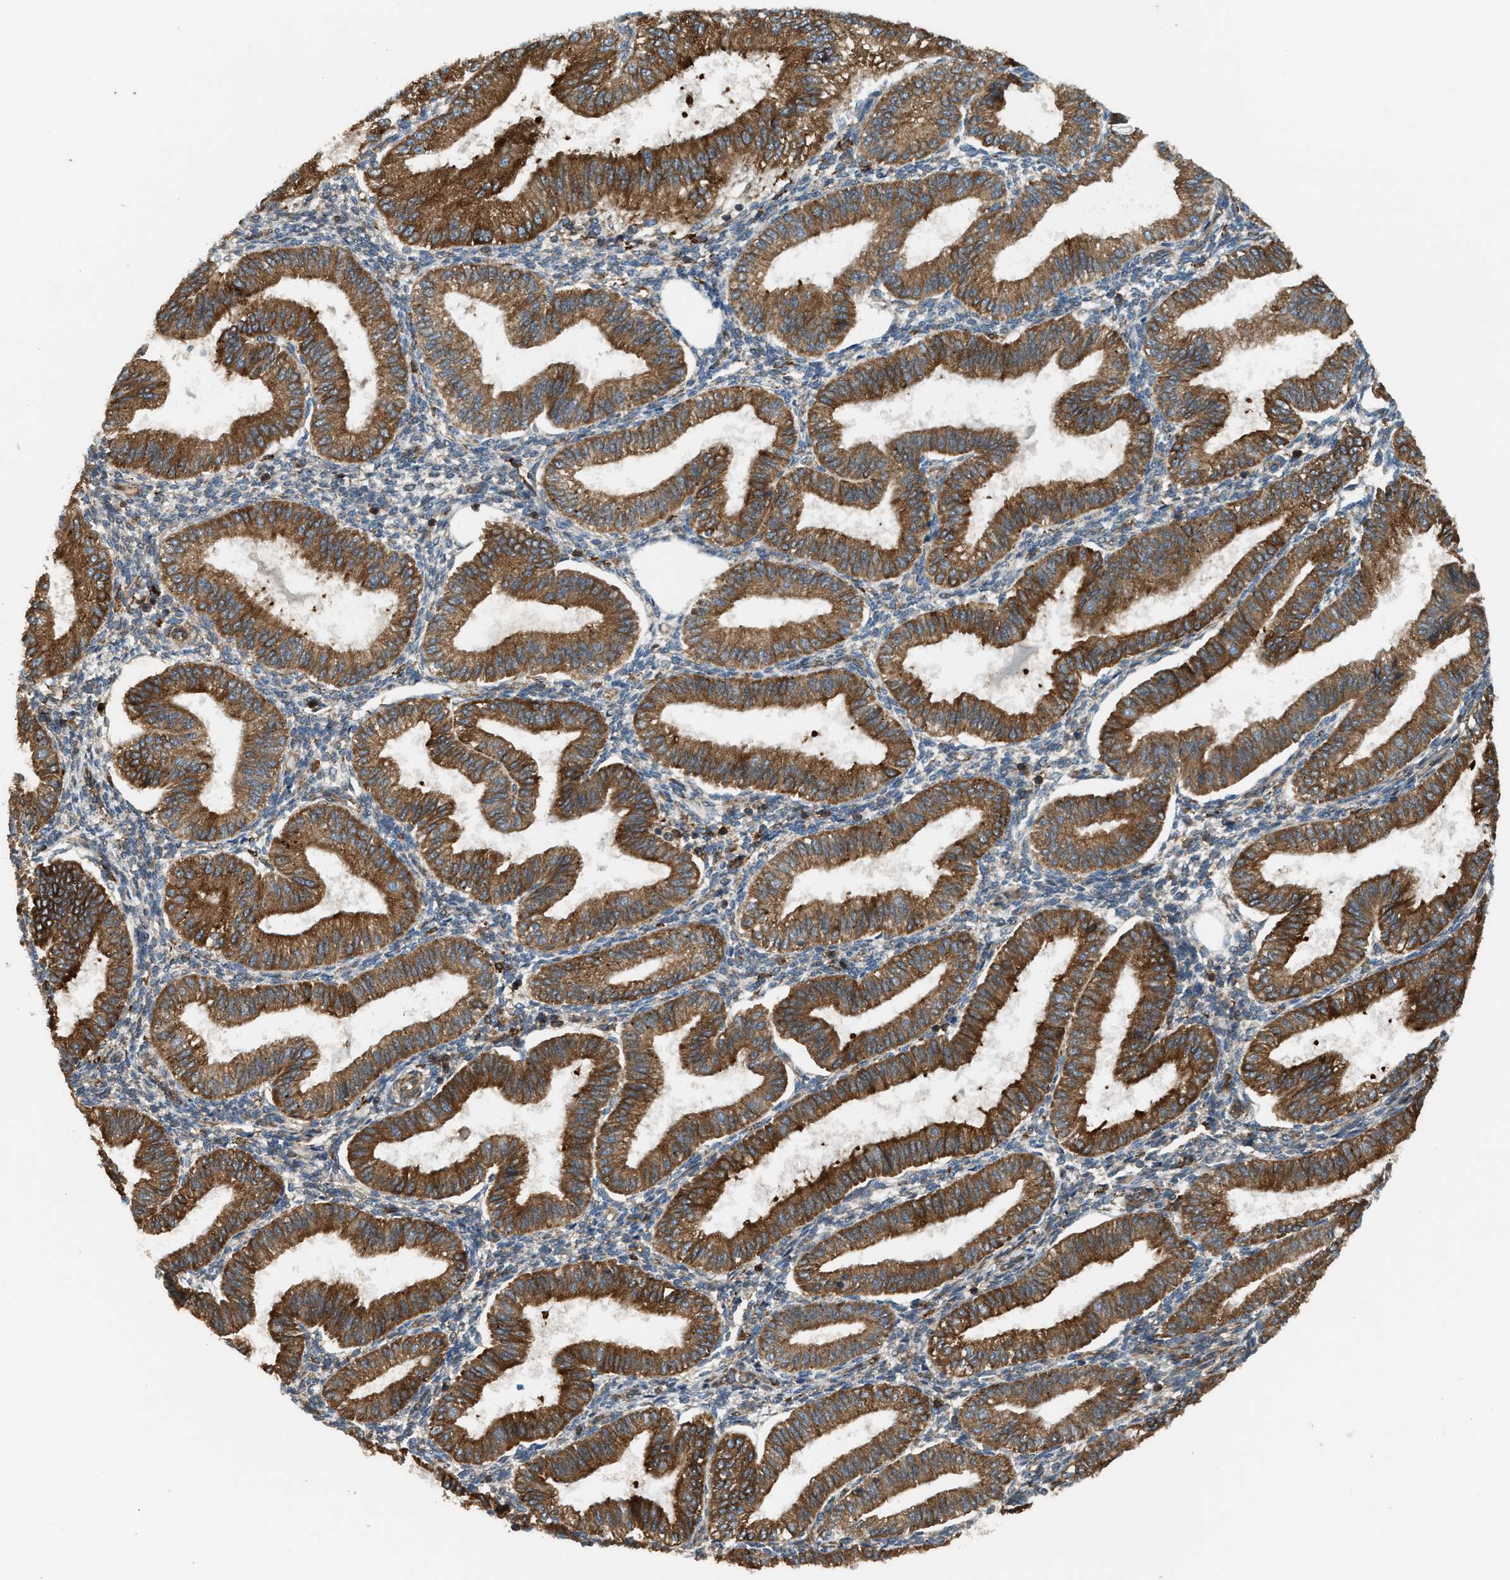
{"staining": {"intensity": "moderate", "quantity": ">75%", "location": "cytoplasmic/membranous"}, "tissue": "endometrium", "cell_type": "Cells in endometrial stroma", "image_type": "normal", "snomed": [{"axis": "morphology", "description": "Normal tissue, NOS"}, {"axis": "topography", "description": "Endometrium"}], "caption": "Immunohistochemistry (DAB) staining of unremarkable endometrium shows moderate cytoplasmic/membranous protein positivity in approximately >75% of cells in endometrial stroma. The staining is performed using DAB (3,3'-diaminobenzidine) brown chromogen to label protein expression. The nuclei are counter-stained blue using hematoxylin.", "gene": "BAIAP2L1", "patient": {"sex": "female", "age": 39}}